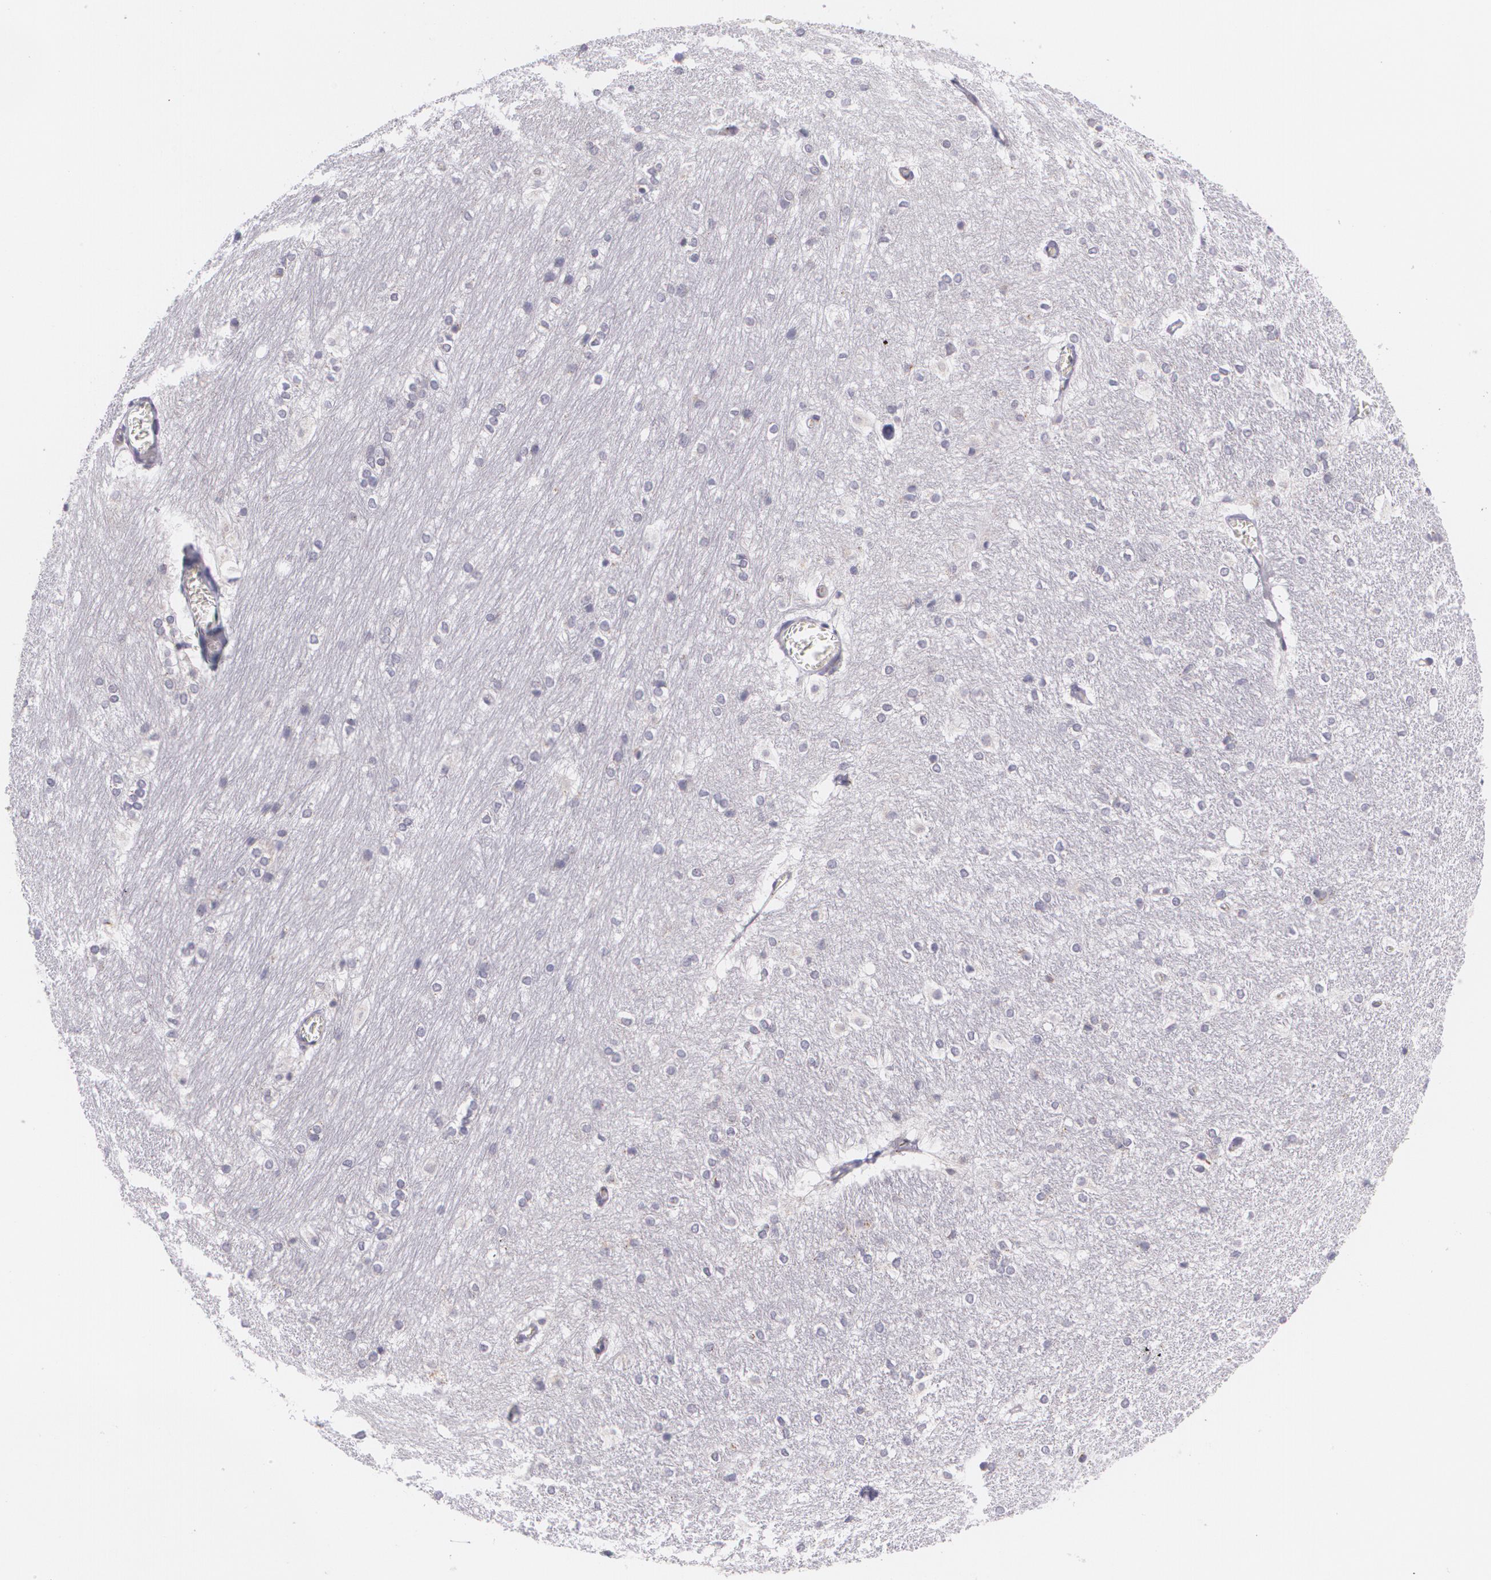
{"staining": {"intensity": "negative", "quantity": "none", "location": "none"}, "tissue": "hippocampus", "cell_type": "Glial cells", "image_type": "normal", "snomed": [{"axis": "morphology", "description": "Normal tissue, NOS"}, {"axis": "topography", "description": "Hippocampus"}], "caption": "Immunohistochemical staining of unremarkable human hippocampus demonstrates no significant expression in glial cells.", "gene": "CILK1", "patient": {"sex": "female", "age": 19}}